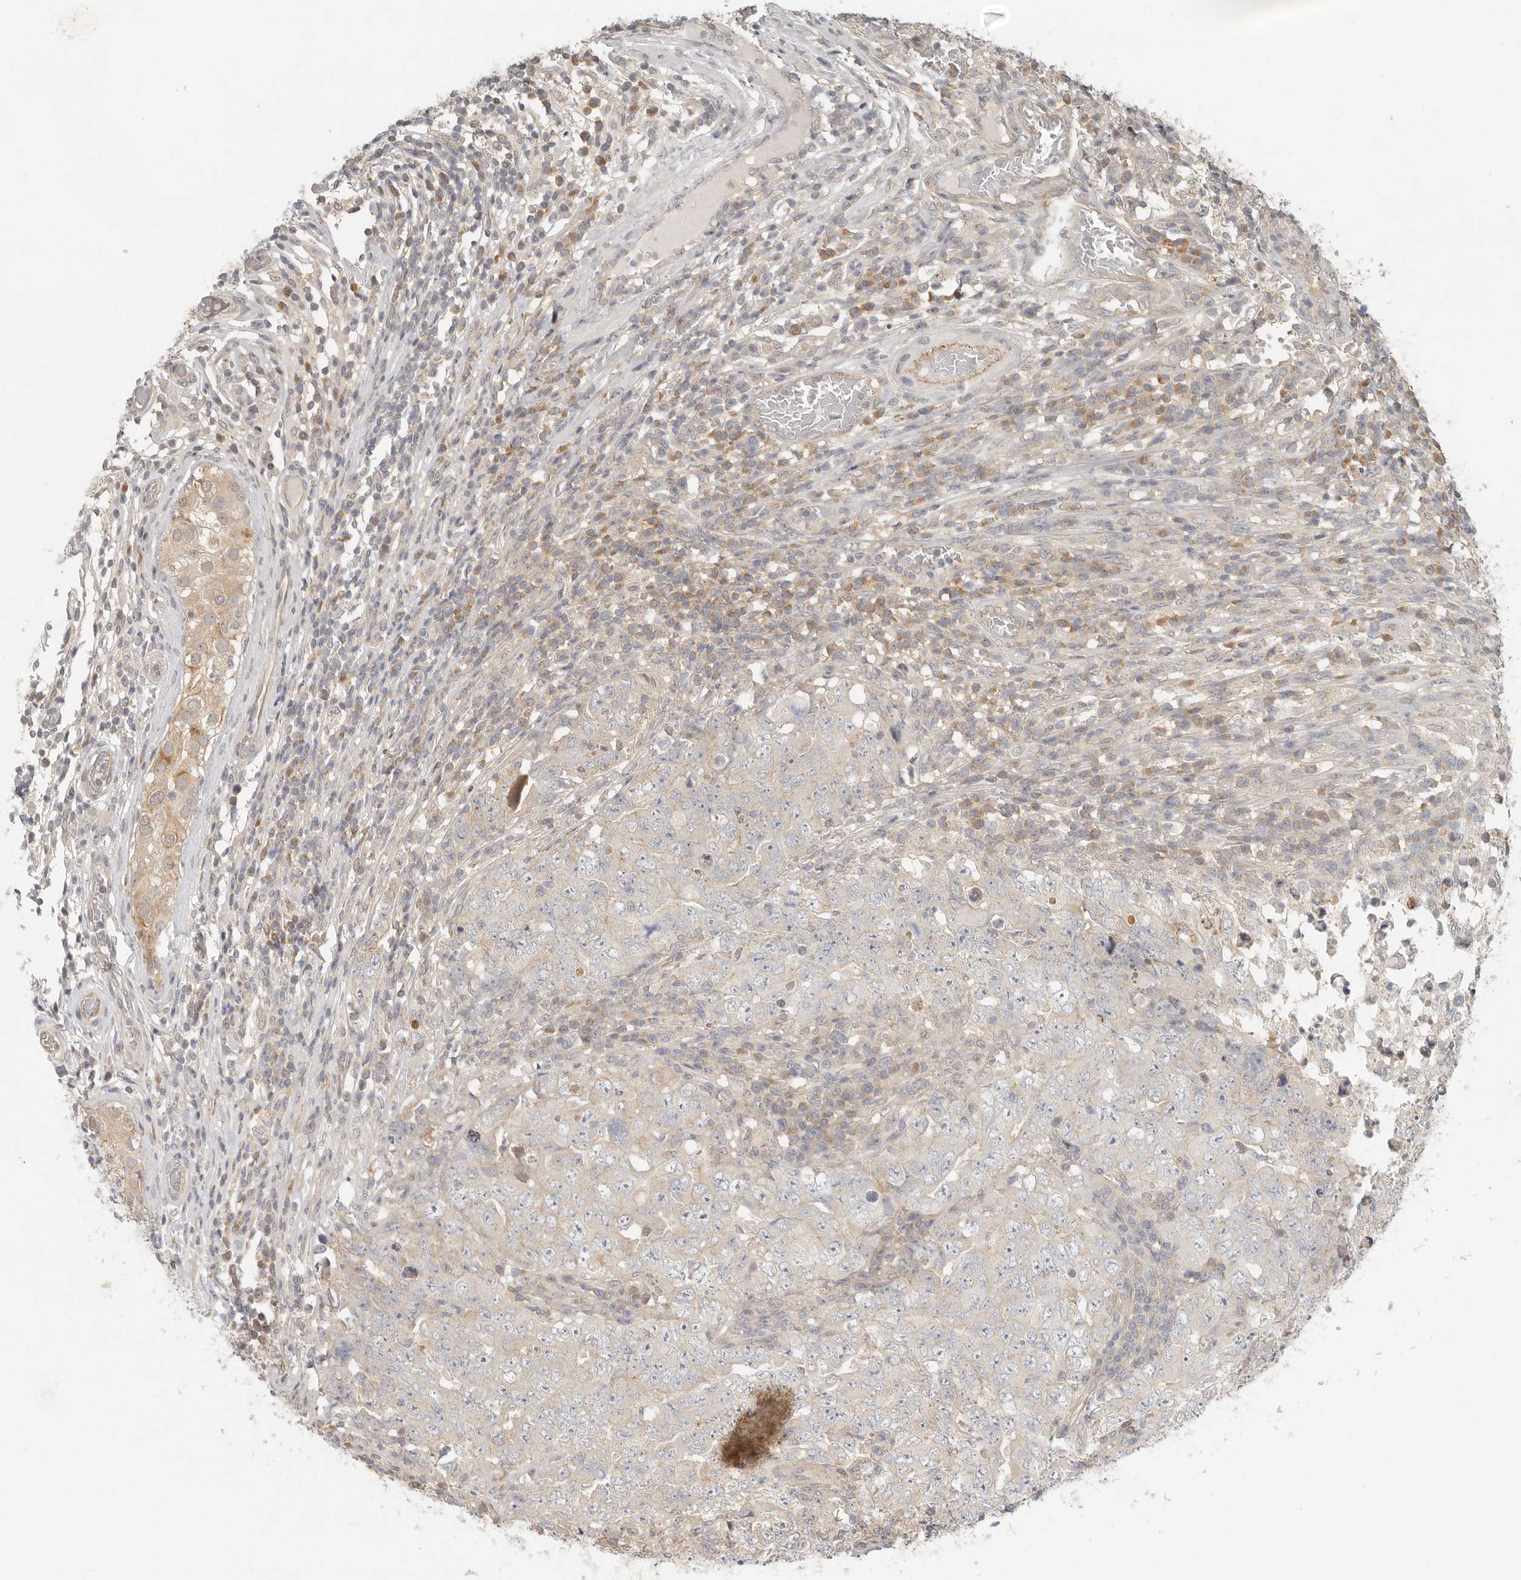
{"staining": {"intensity": "weak", "quantity": "<25%", "location": "cytoplasmic/membranous"}, "tissue": "testis cancer", "cell_type": "Tumor cells", "image_type": "cancer", "snomed": [{"axis": "morphology", "description": "Carcinoma, Embryonal, NOS"}, {"axis": "topography", "description": "Testis"}], "caption": "Tumor cells are negative for brown protein staining in testis embryonal carcinoma.", "gene": "AHDC1", "patient": {"sex": "male", "age": 26}}